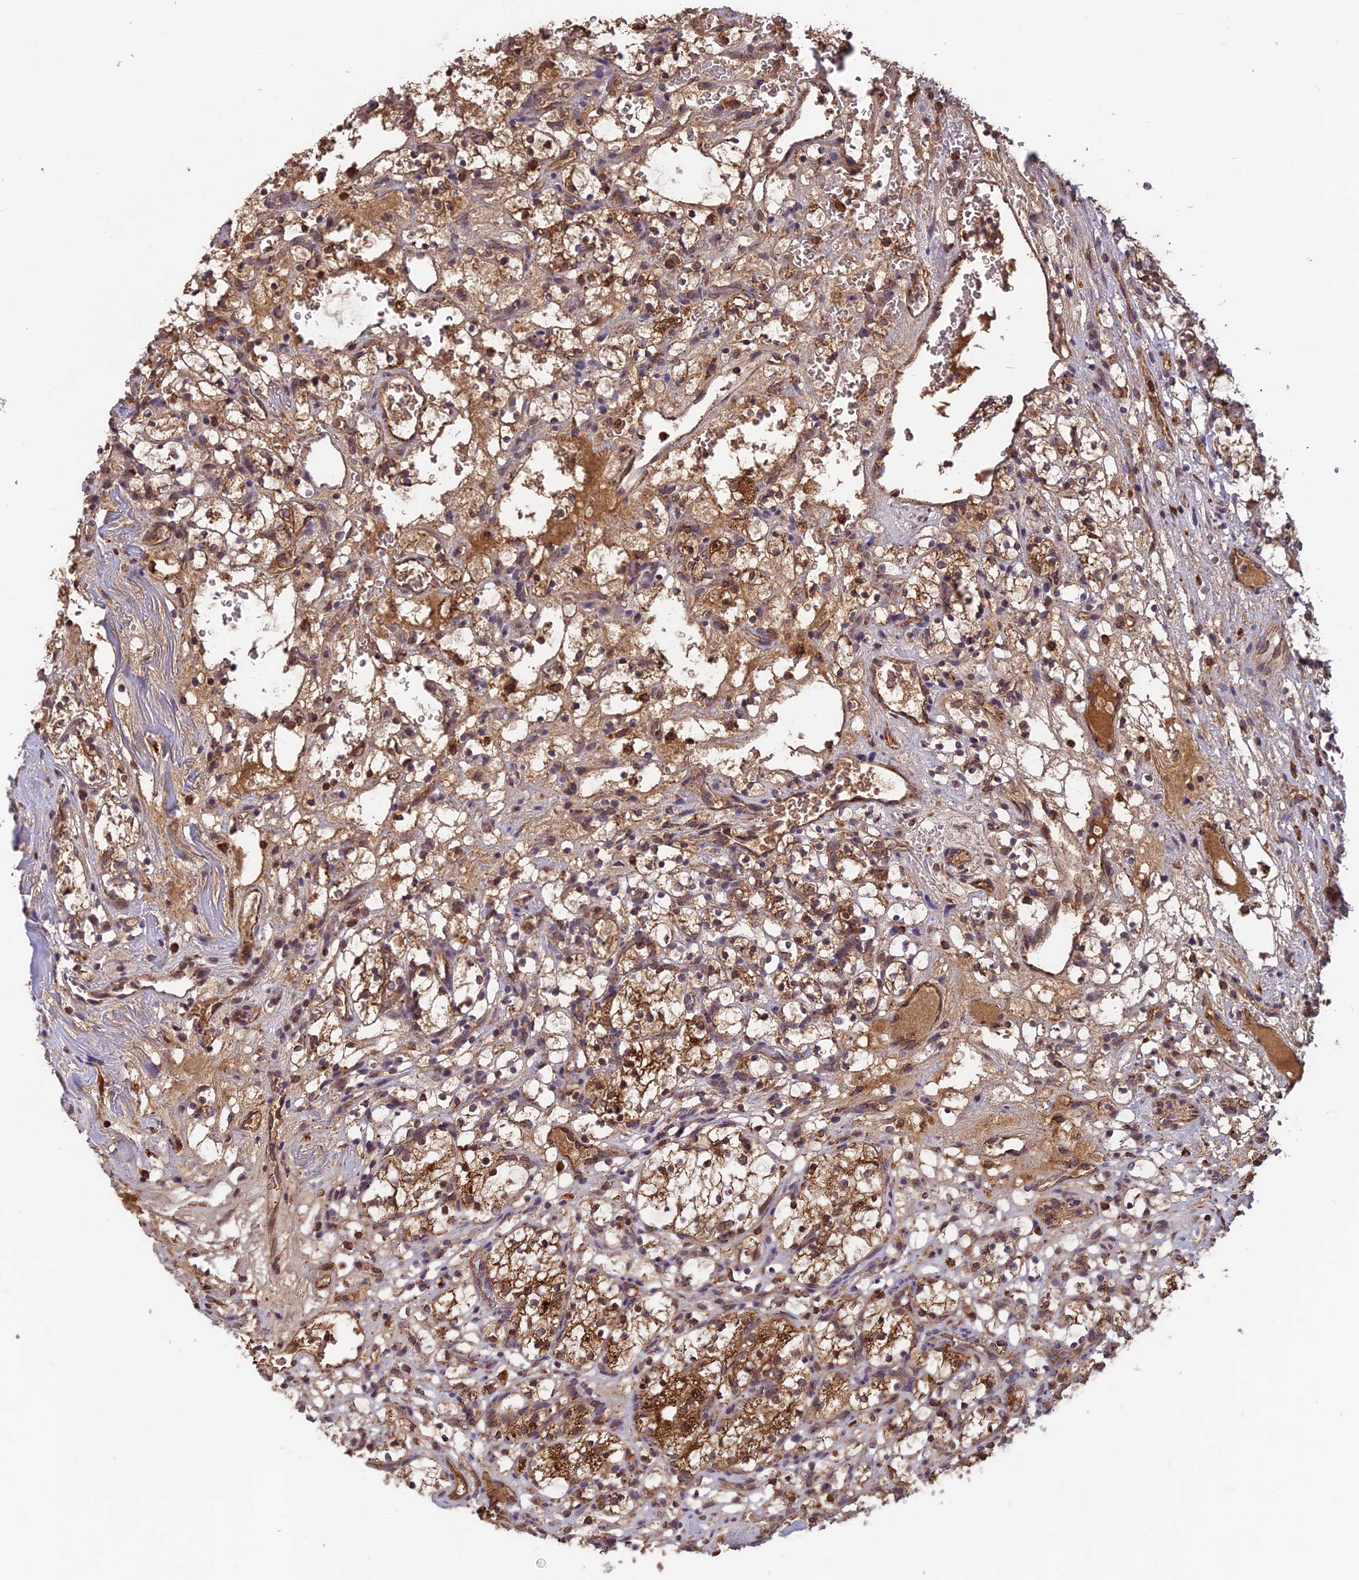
{"staining": {"intensity": "moderate", "quantity": ">75%", "location": "cytoplasmic/membranous"}, "tissue": "renal cancer", "cell_type": "Tumor cells", "image_type": "cancer", "snomed": [{"axis": "morphology", "description": "Adenocarcinoma, NOS"}, {"axis": "topography", "description": "Kidney"}], "caption": "Renal adenocarcinoma stained with a brown dye shows moderate cytoplasmic/membranous positive positivity in about >75% of tumor cells.", "gene": "CCDC15", "patient": {"sex": "female", "age": 69}}